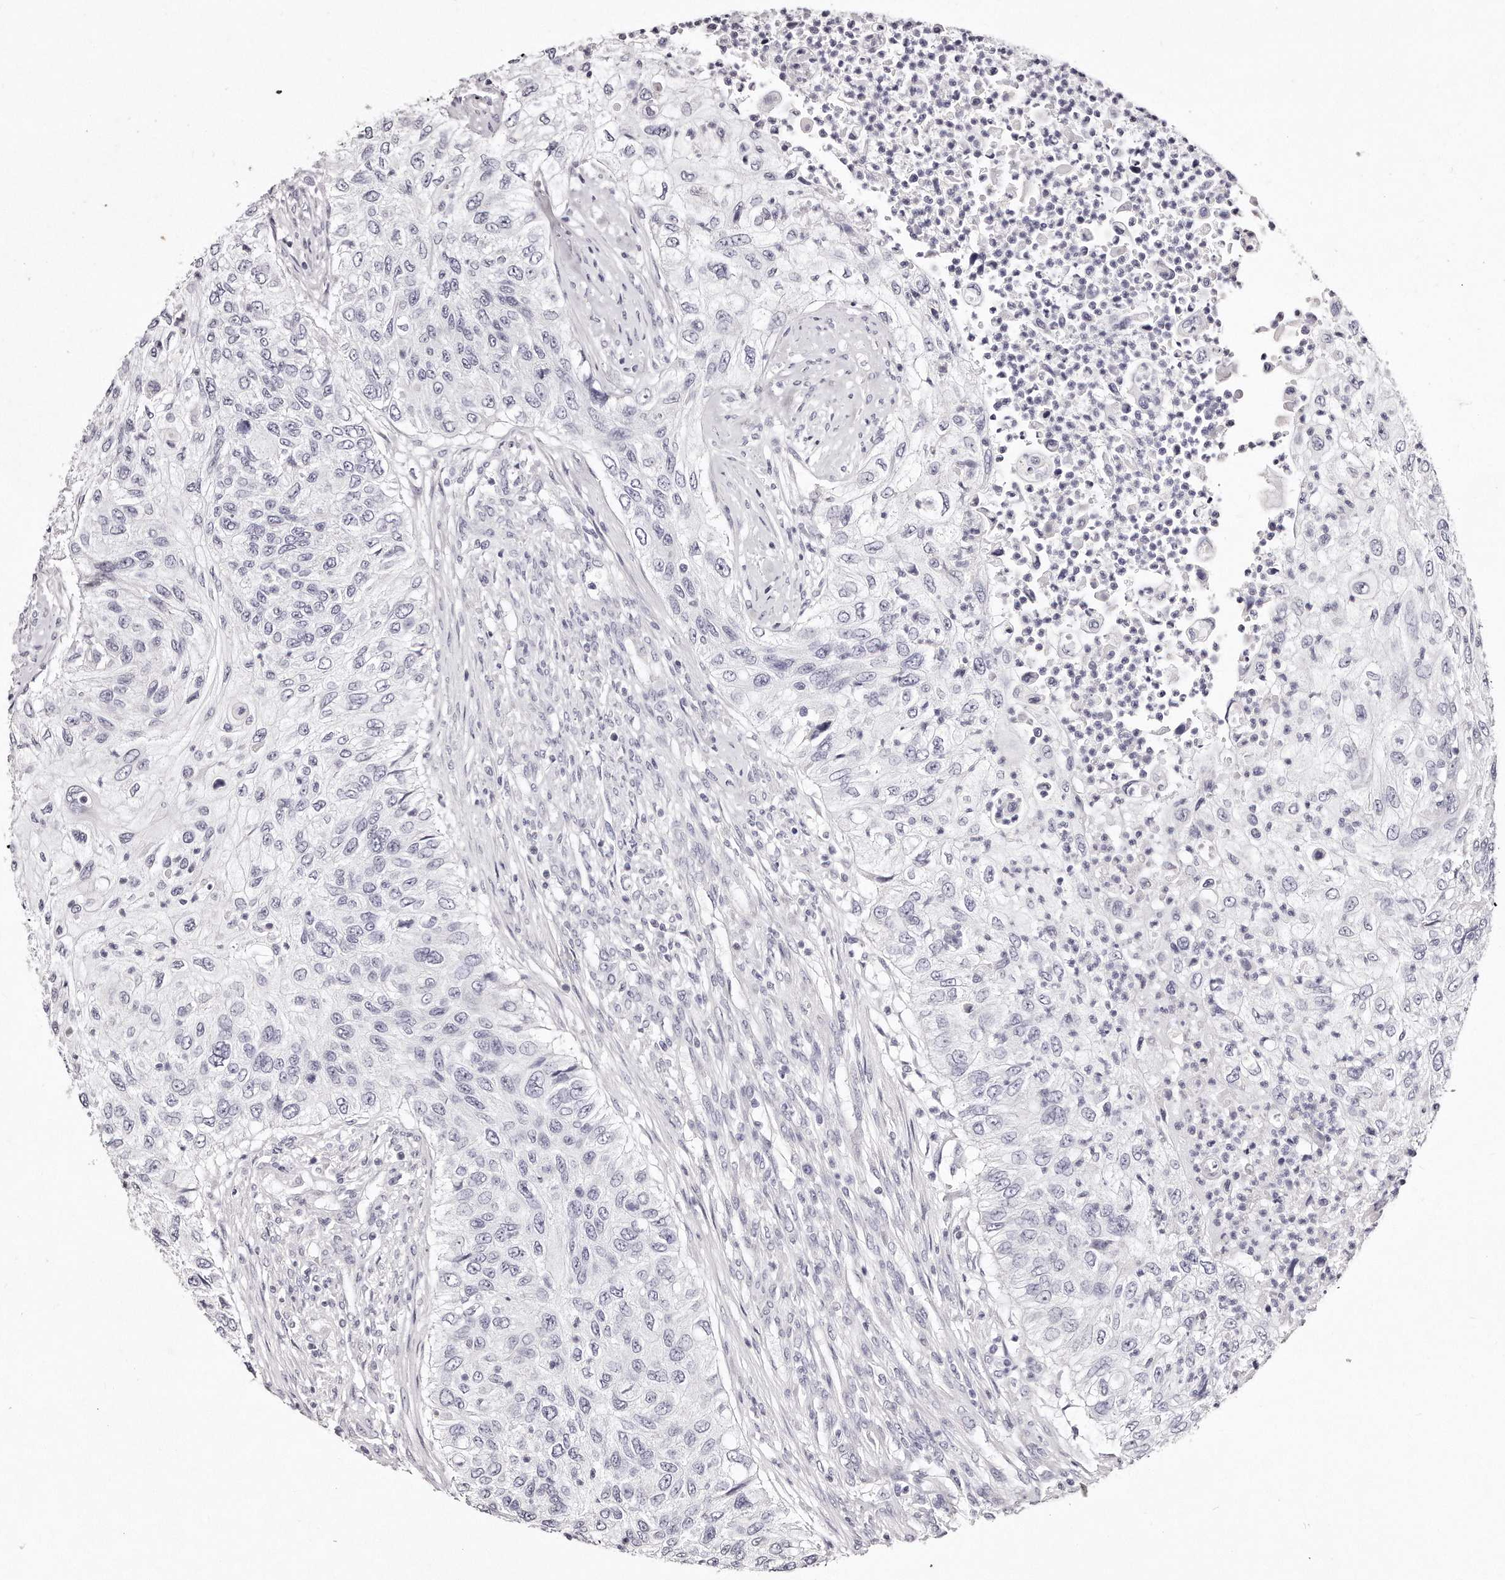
{"staining": {"intensity": "negative", "quantity": "none", "location": "none"}, "tissue": "urothelial cancer", "cell_type": "Tumor cells", "image_type": "cancer", "snomed": [{"axis": "morphology", "description": "Urothelial carcinoma, High grade"}, {"axis": "topography", "description": "Urinary bladder"}], "caption": "This is an IHC micrograph of human high-grade urothelial carcinoma. There is no expression in tumor cells.", "gene": "GDA", "patient": {"sex": "female", "age": 60}}